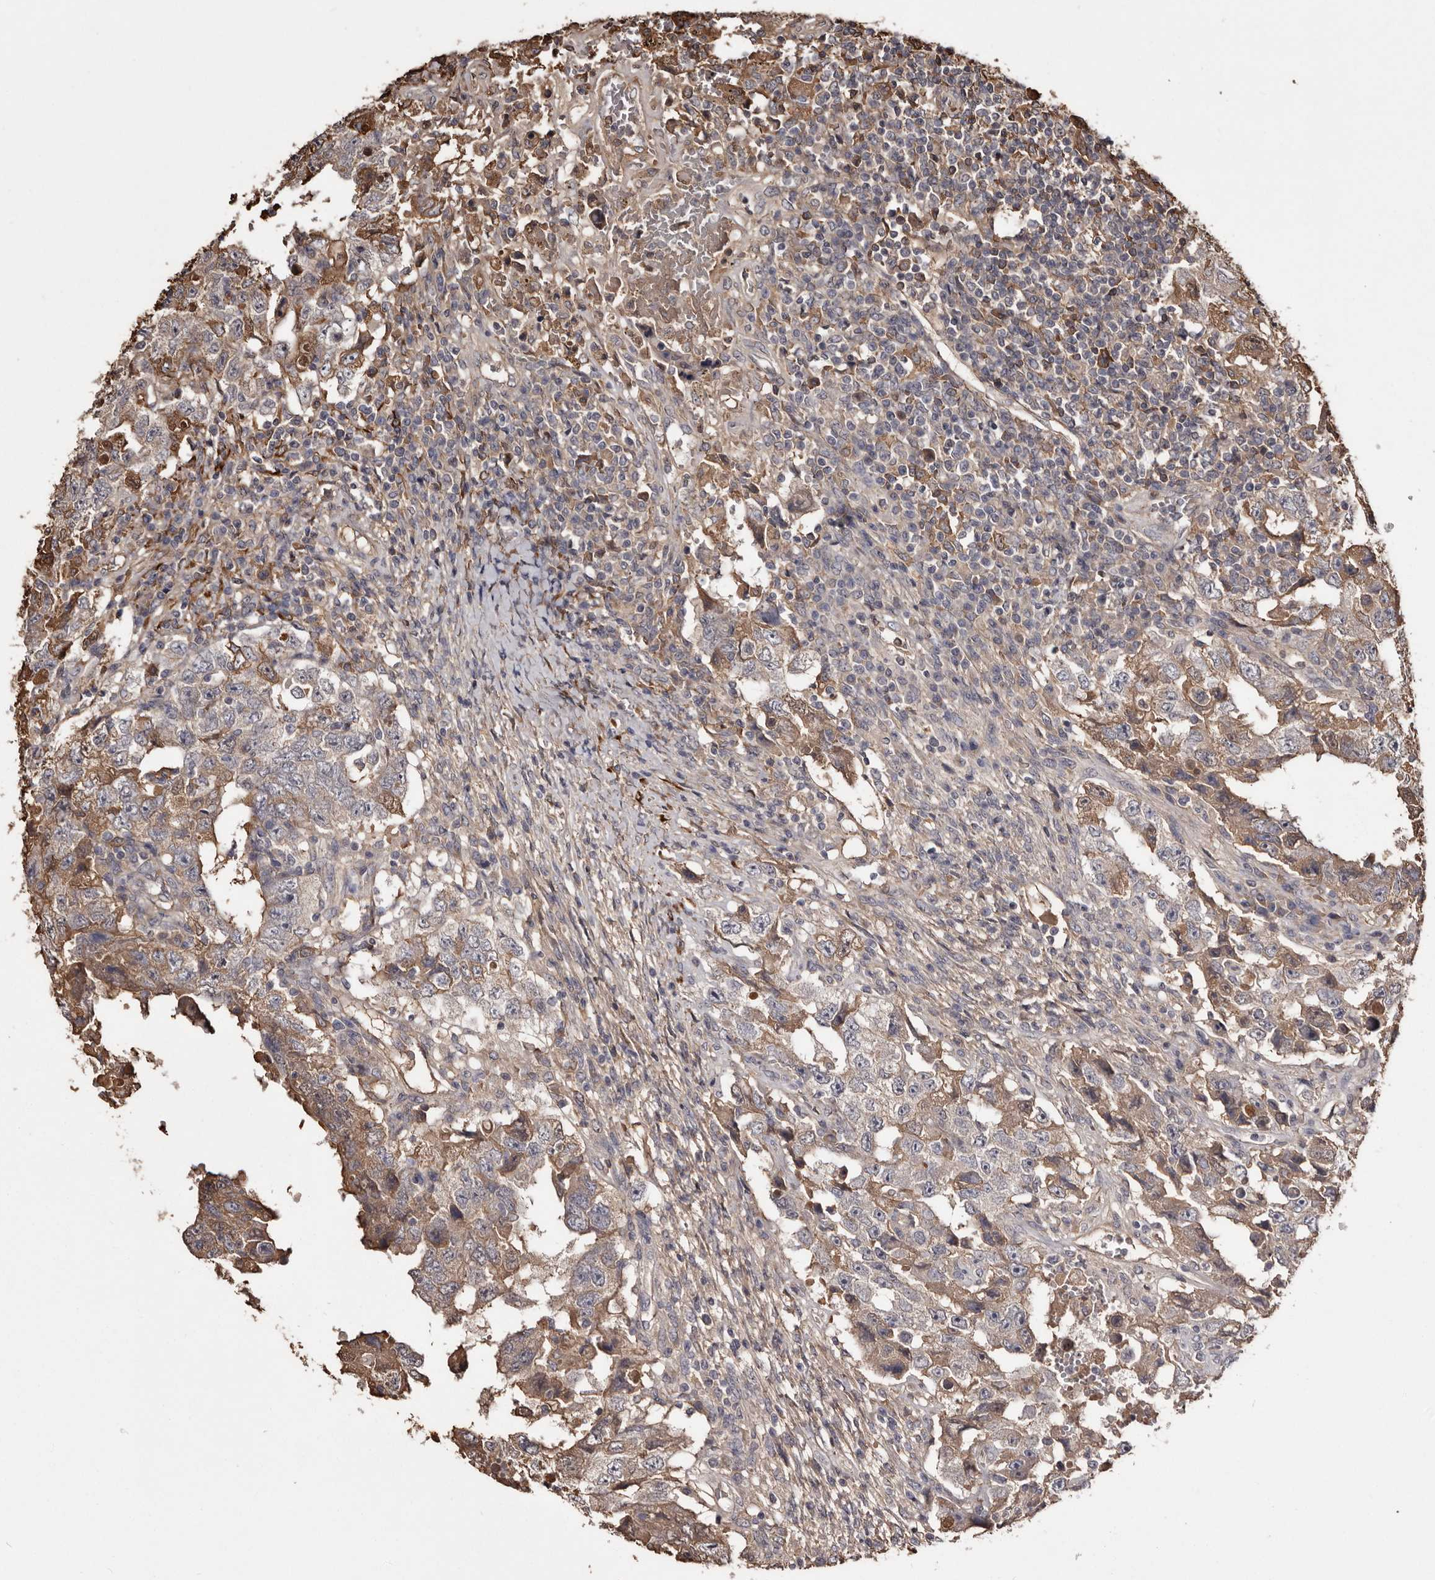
{"staining": {"intensity": "moderate", "quantity": ">75%", "location": "cytoplasmic/membranous"}, "tissue": "testis cancer", "cell_type": "Tumor cells", "image_type": "cancer", "snomed": [{"axis": "morphology", "description": "Carcinoma, Embryonal, NOS"}, {"axis": "topography", "description": "Testis"}], "caption": "There is medium levels of moderate cytoplasmic/membranous positivity in tumor cells of embryonal carcinoma (testis), as demonstrated by immunohistochemical staining (brown color).", "gene": "CYP1B1", "patient": {"sex": "male", "age": 26}}